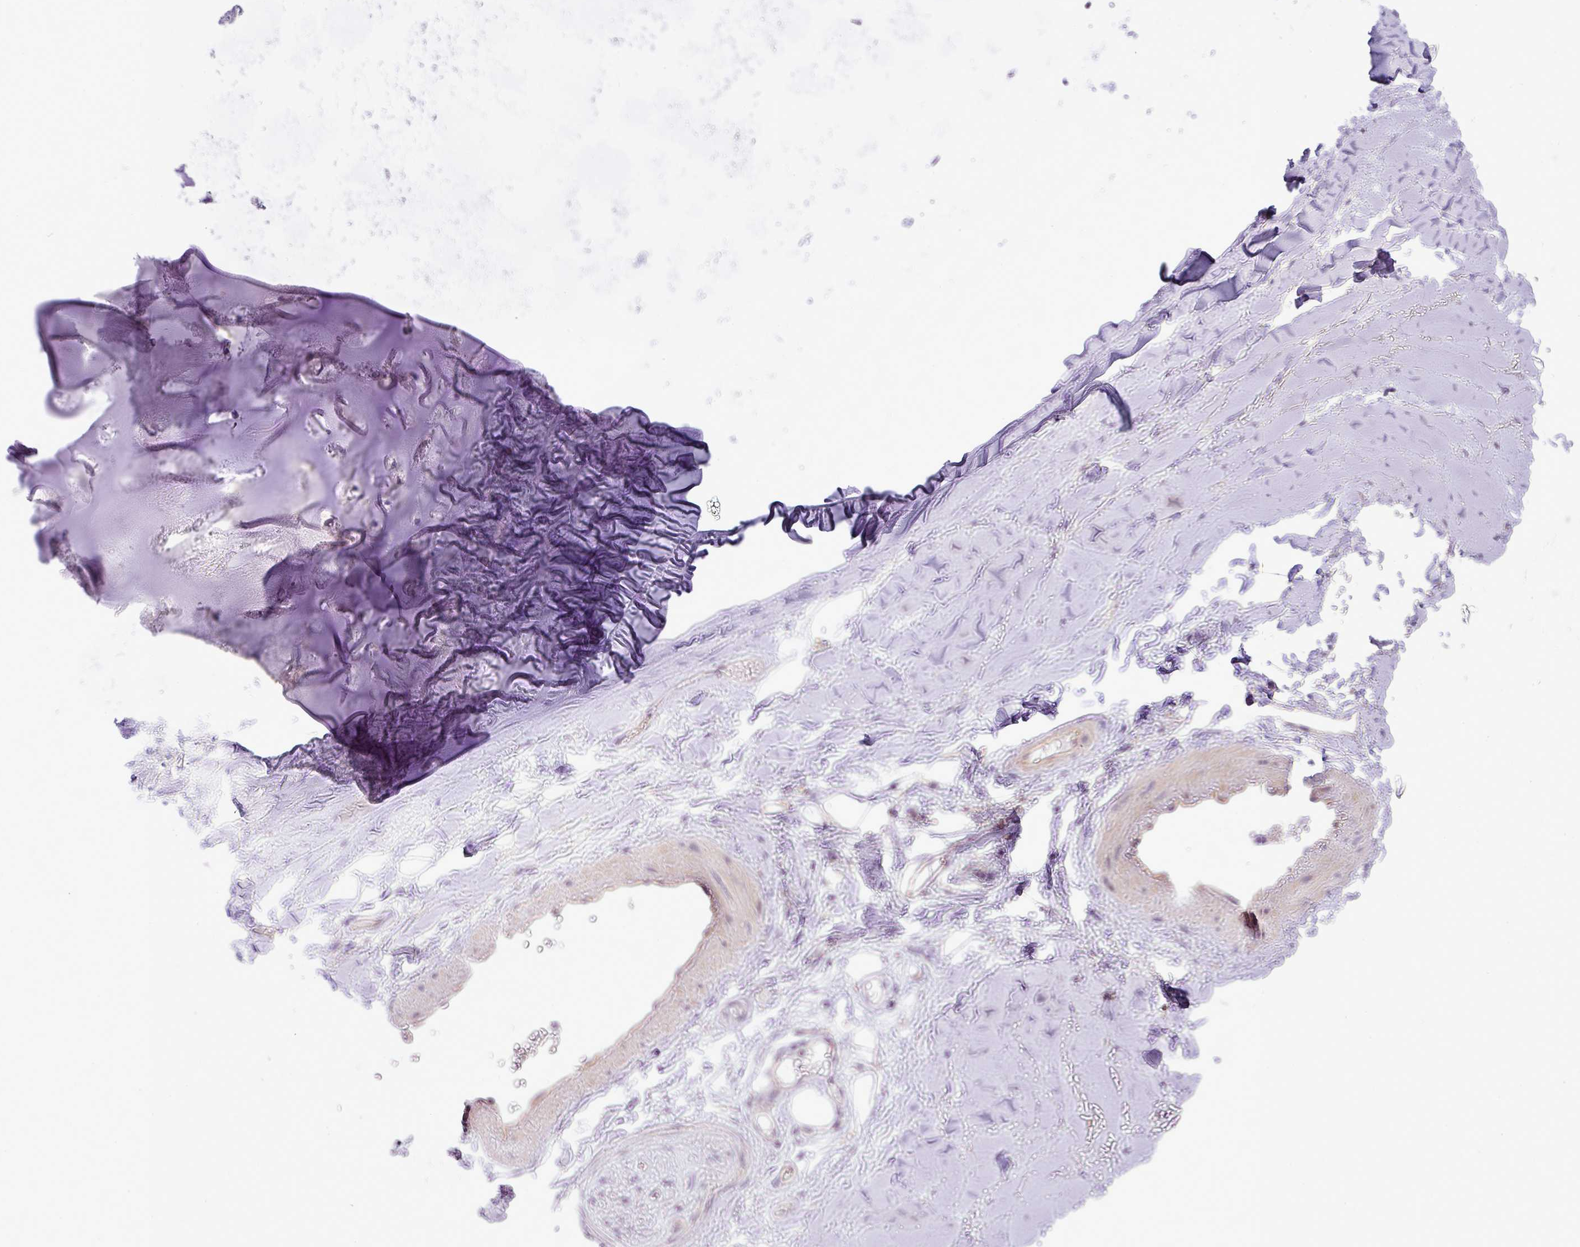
{"staining": {"intensity": "negative", "quantity": "none", "location": "none"}, "tissue": "adipose tissue", "cell_type": "Adipocytes", "image_type": "normal", "snomed": [{"axis": "morphology", "description": "Normal tissue, NOS"}, {"axis": "topography", "description": "Cartilage tissue"}], "caption": "IHC image of benign adipose tissue: adipose tissue stained with DAB shows no significant protein expression in adipocytes.", "gene": "ZDHHC1", "patient": {"sex": "male", "age": 80}}